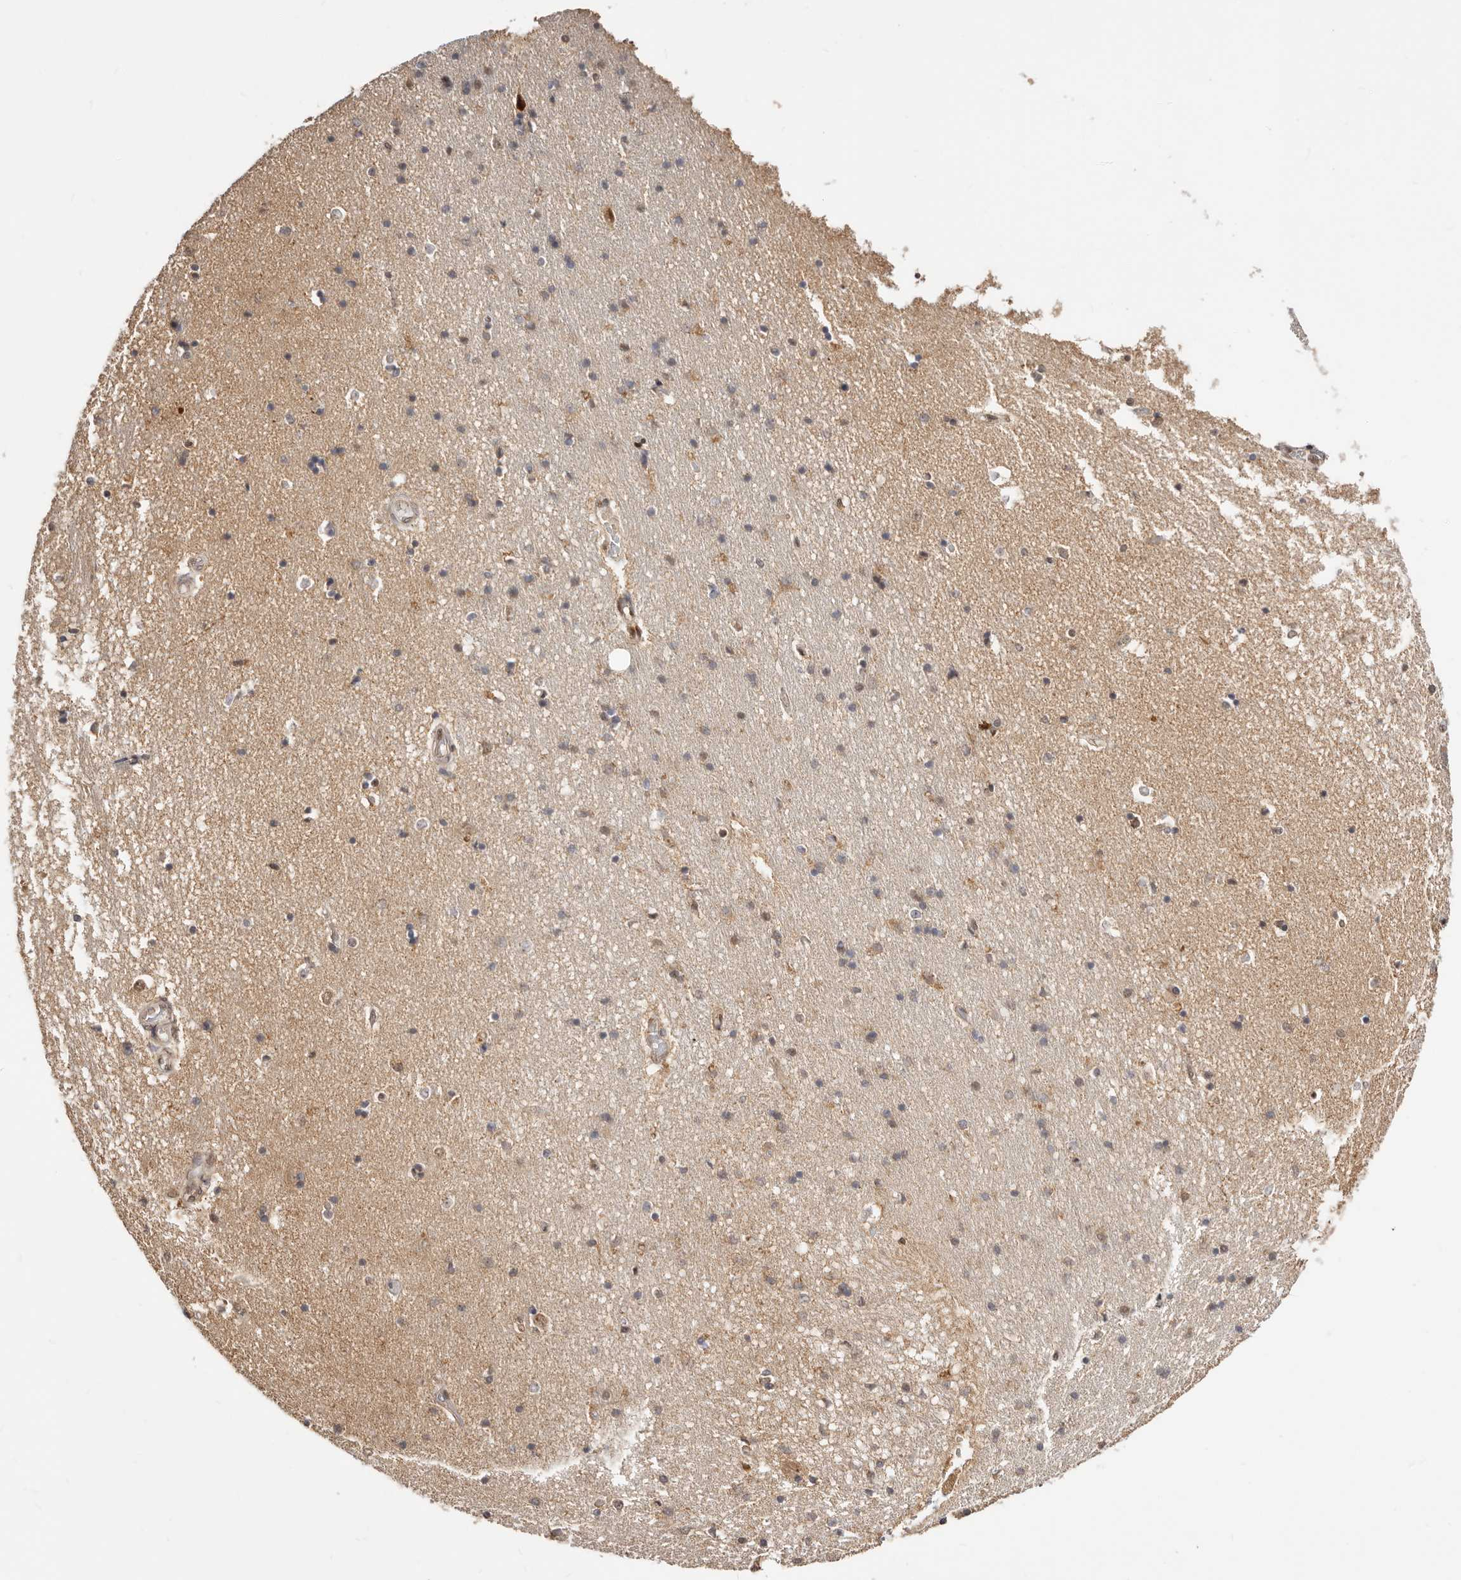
{"staining": {"intensity": "negative", "quantity": "none", "location": "none"}, "tissue": "hippocampus", "cell_type": "Glial cells", "image_type": "normal", "snomed": [{"axis": "morphology", "description": "Normal tissue, NOS"}, {"axis": "topography", "description": "Hippocampus"}], "caption": "Immunohistochemistry (IHC) image of normal human hippocampus stained for a protein (brown), which reveals no positivity in glial cells.", "gene": "SEC14L1", "patient": {"sex": "male", "age": 45}}